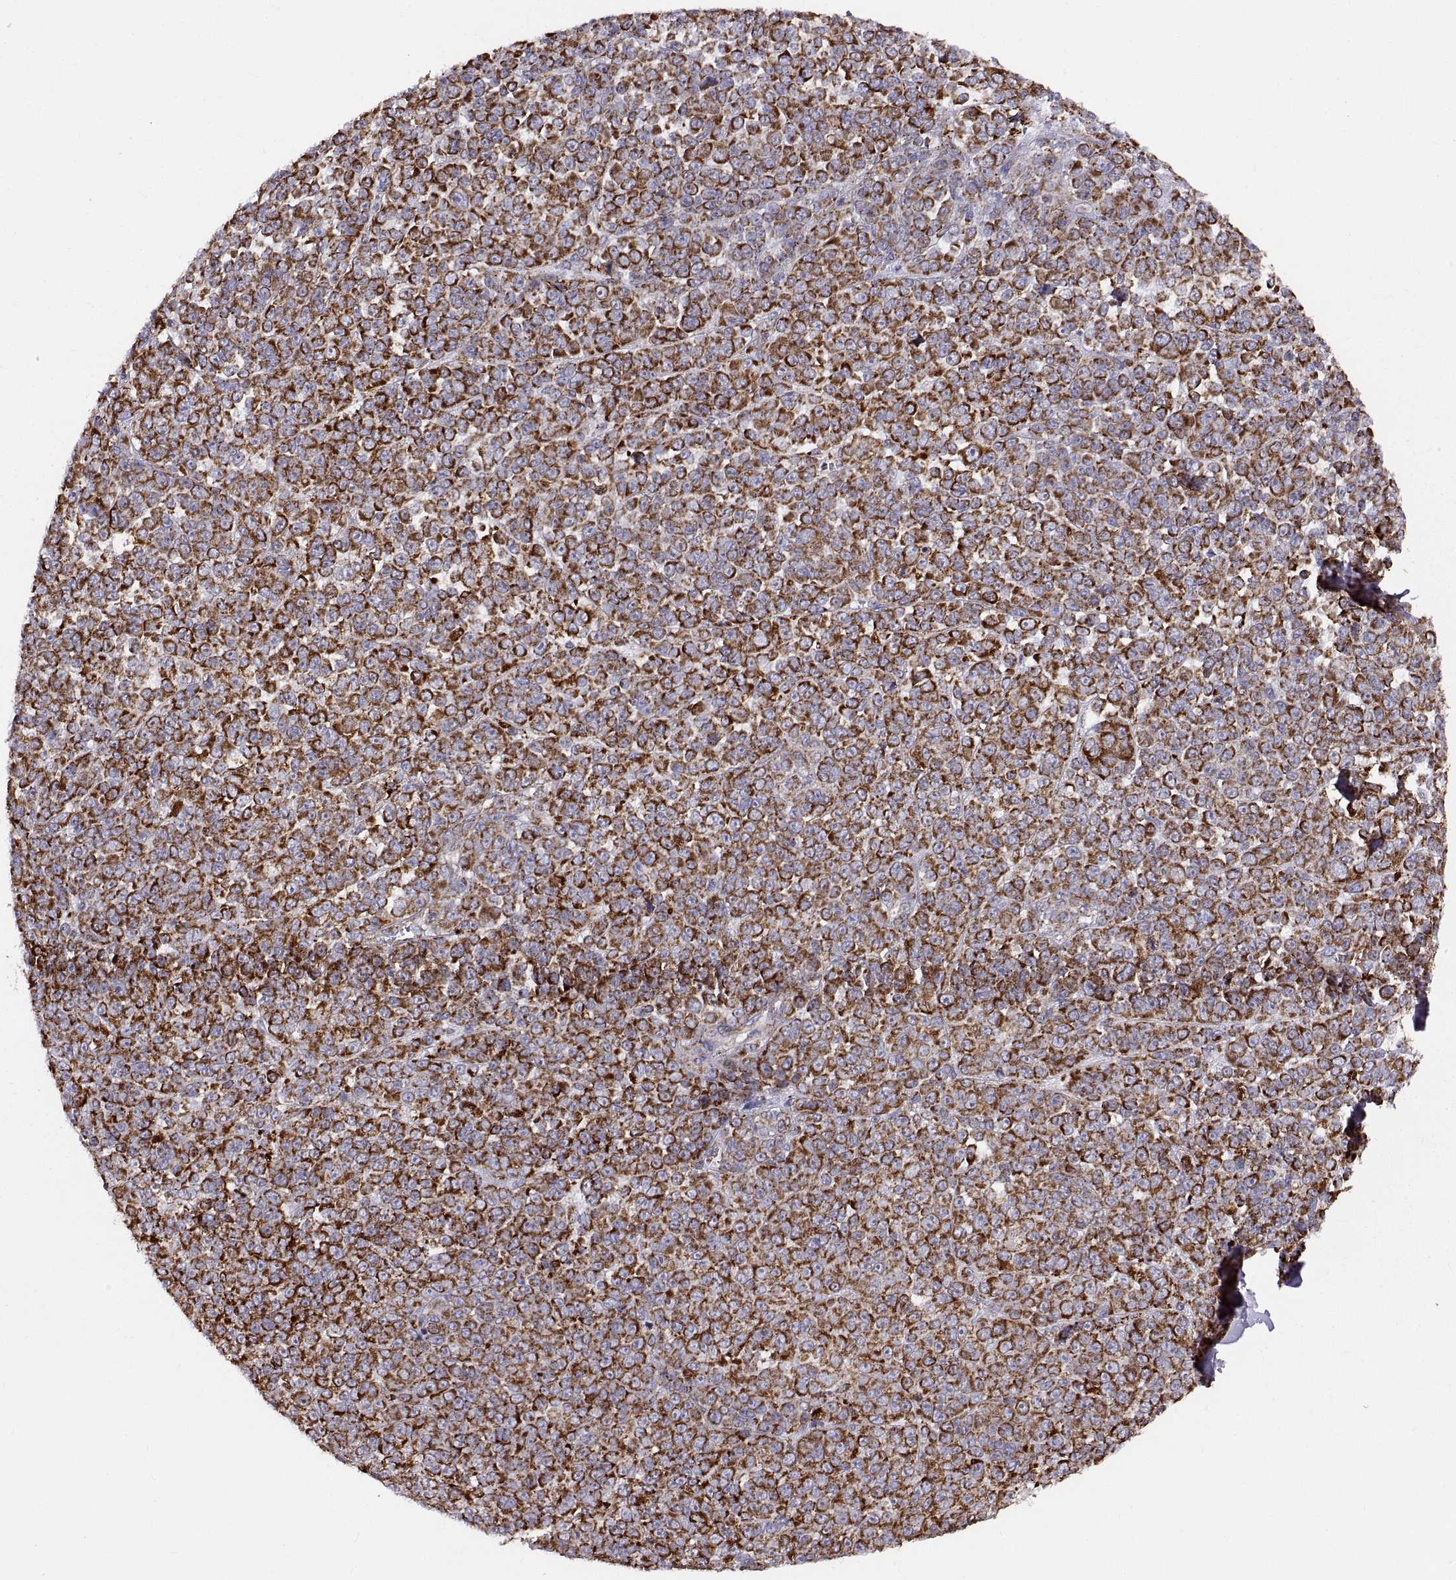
{"staining": {"intensity": "strong", "quantity": ">75%", "location": "cytoplasmic/membranous"}, "tissue": "melanoma", "cell_type": "Tumor cells", "image_type": "cancer", "snomed": [{"axis": "morphology", "description": "Malignant melanoma, NOS"}, {"axis": "topography", "description": "Skin"}], "caption": "Melanoma stained with a brown dye displays strong cytoplasmic/membranous positive staining in about >75% of tumor cells.", "gene": "ARSD", "patient": {"sex": "female", "age": 95}}